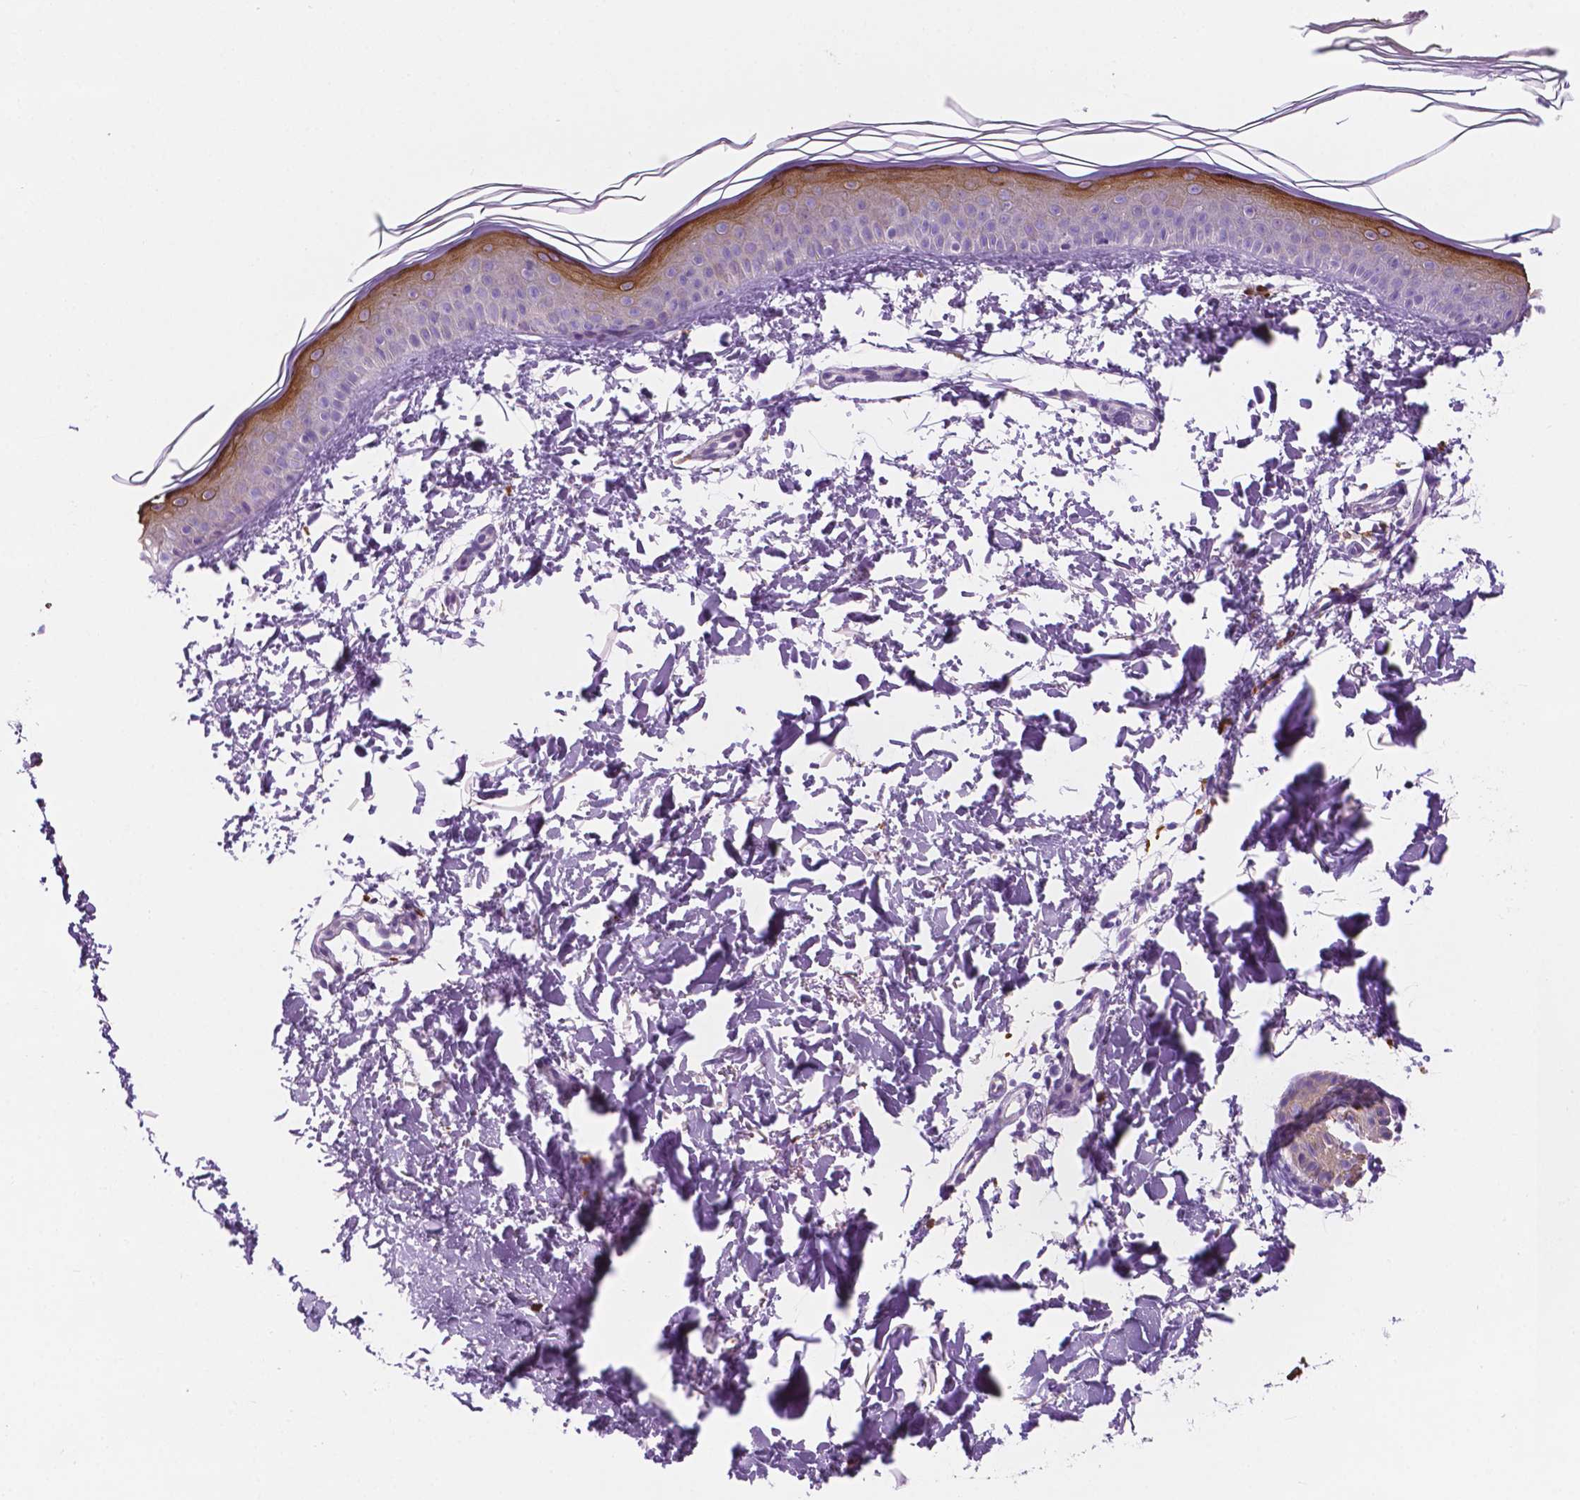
{"staining": {"intensity": "negative", "quantity": "none", "location": "none"}, "tissue": "skin", "cell_type": "Fibroblasts", "image_type": "normal", "snomed": [{"axis": "morphology", "description": "Normal tissue, NOS"}, {"axis": "topography", "description": "Skin"}], "caption": "Immunohistochemistry micrograph of normal human skin stained for a protein (brown), which reveals no staining in fibroblasts. The staining was performed using DAB to visualize the protein expression in brown, while the nuclei were stained in blue with hematoxylin (Magnification: 20x).", "gene": "EPPK1", "patient": {"sex": "female", "age": 62}}